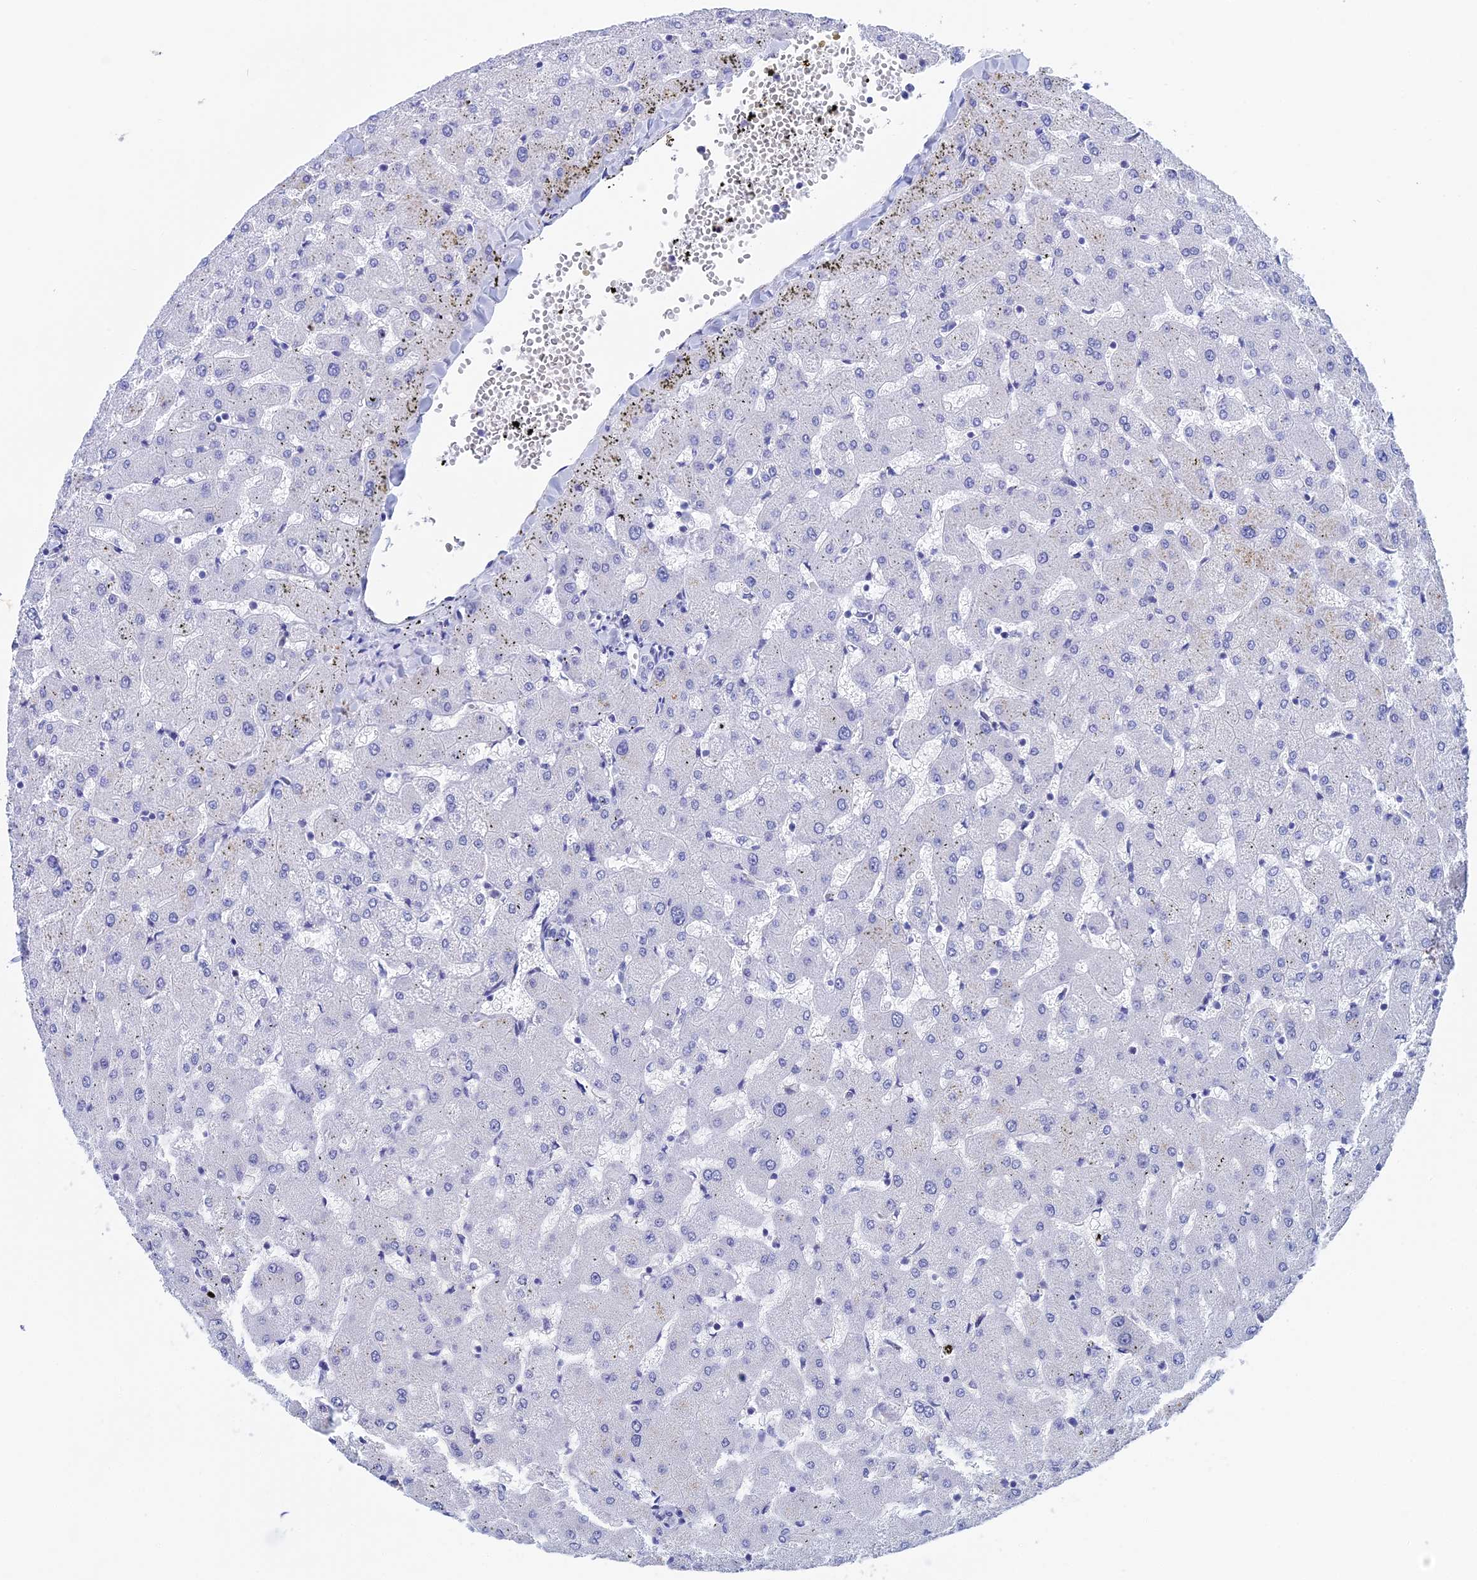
{"staining": {"intensity": "negative", "quantity": "none", "location": "none"}, "tissue": "liver", "cell_type": "Cholangiocytes", "image_type": "normal", "snomed": [{"axis": "morphology", "description": "Normal tissue, NOS"}, {"axis": "topography", "description": "Liver"}], "caption": "This micrograph is of normal liver stained with IHC to label a protein in brown with the nuclei are counter-stained blue. There is no positivity in cholangiocytes. (Immunohistochemistry, brightfield microscopy, high magnification).", "gene": "WDR83", "patient": {"sex": "female", "age": 63}}